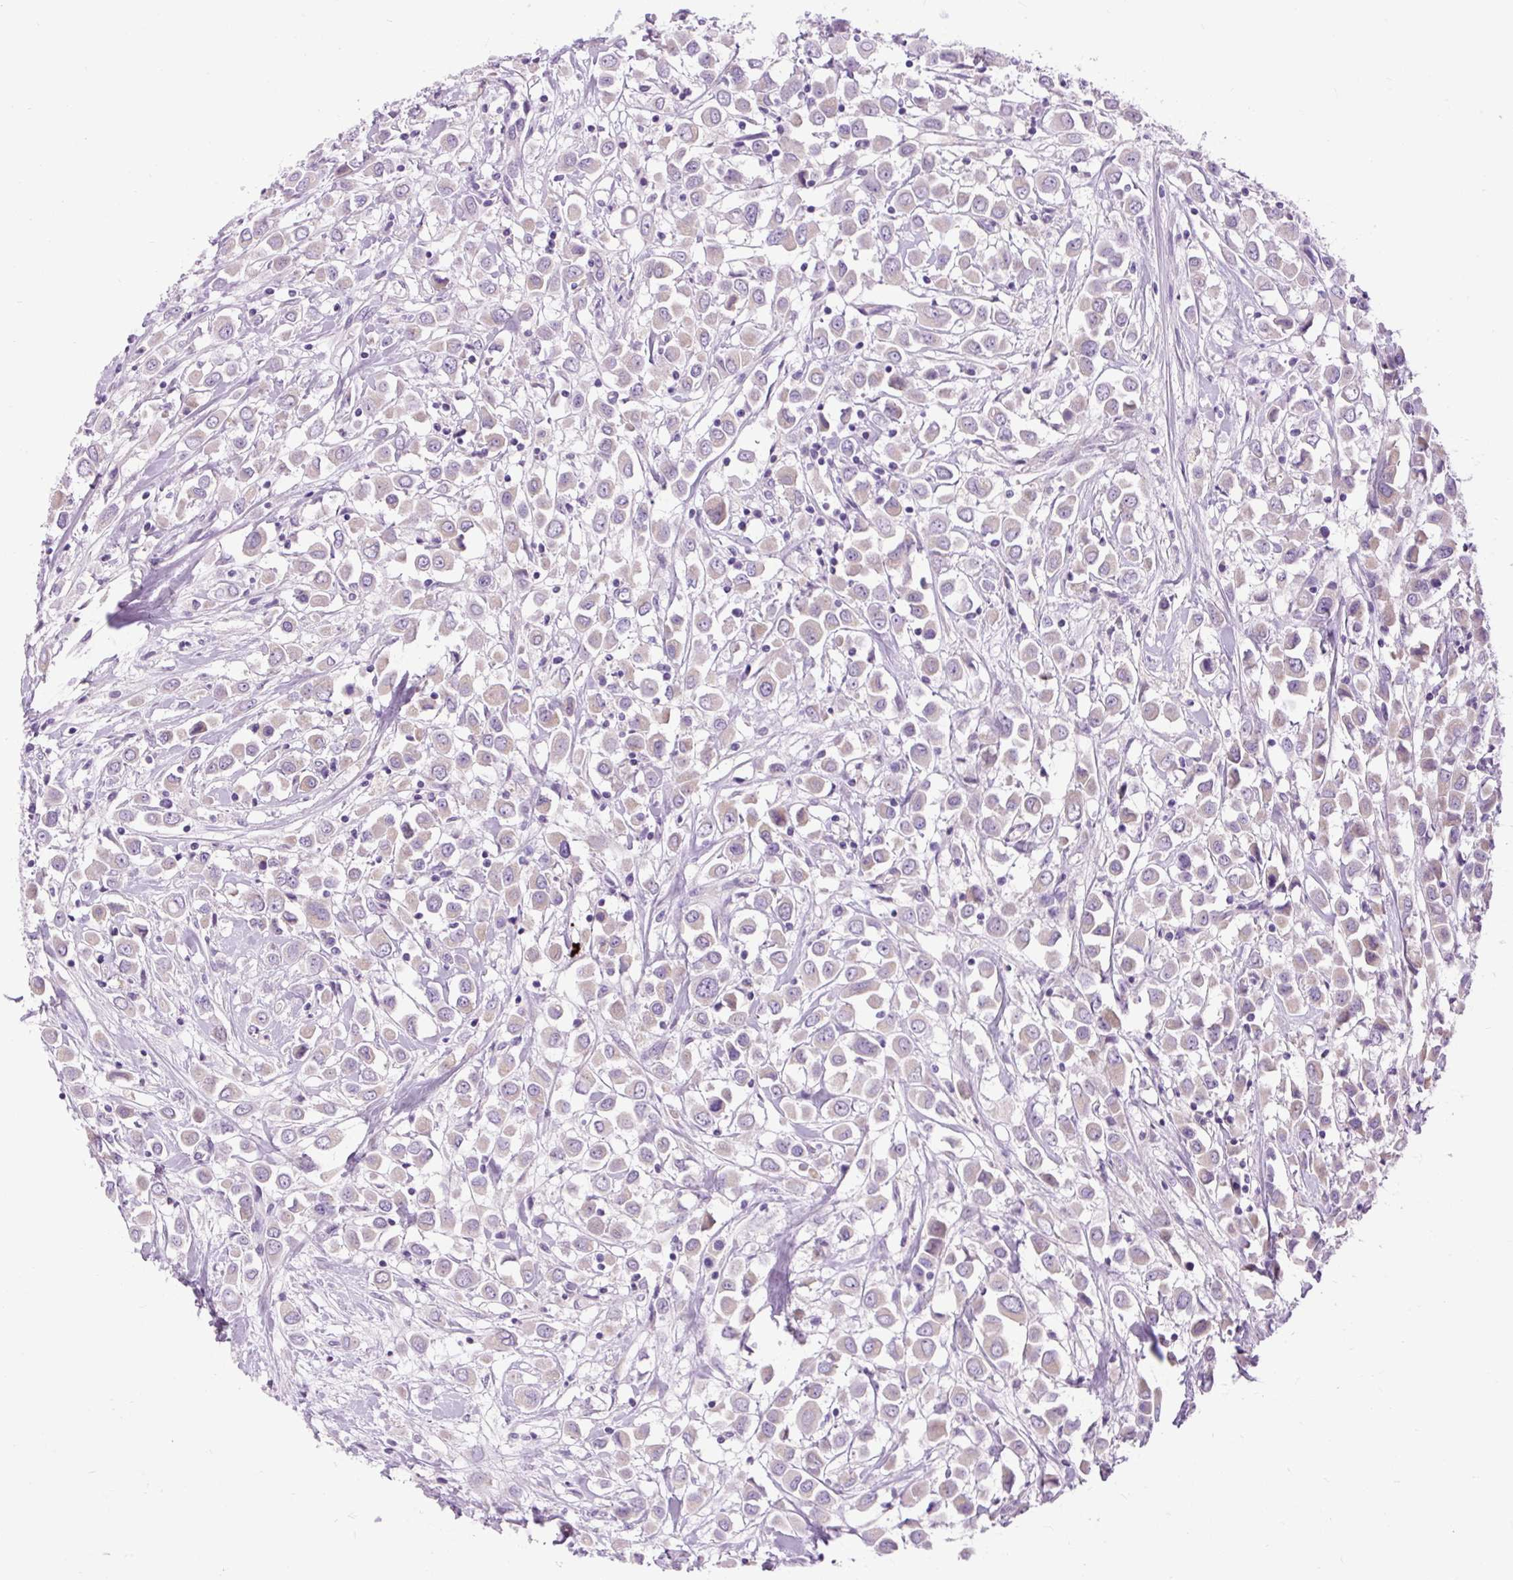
{"staining": {"intensity": "negative", "quantity": "none", "location": "none"}, "tissue": "breast cancer", "cell_type": "Tumor cells", "image_type": "cancer", "snomed": [{"axis": "morphology", "description": "Duct carcinoma"}, {"axis": "topography", "description": "Breast"}], "caption": "Immunohistochemistry (IHC) micrograph of neoplastic tissue: breast cancer (infiltrating ductal carcinoma) stained with DAB (3,3'-diaminobenzidine) exhibits no significant protein positivity in tumor cells. Brightfield microscopy of immunohistochemistry (IHC) stained with DAB (brown) and hematoxylin (blue), captured at high magnification.", "gene": "ARRDC2", "patient": {"sex": "female", "age": 61}}